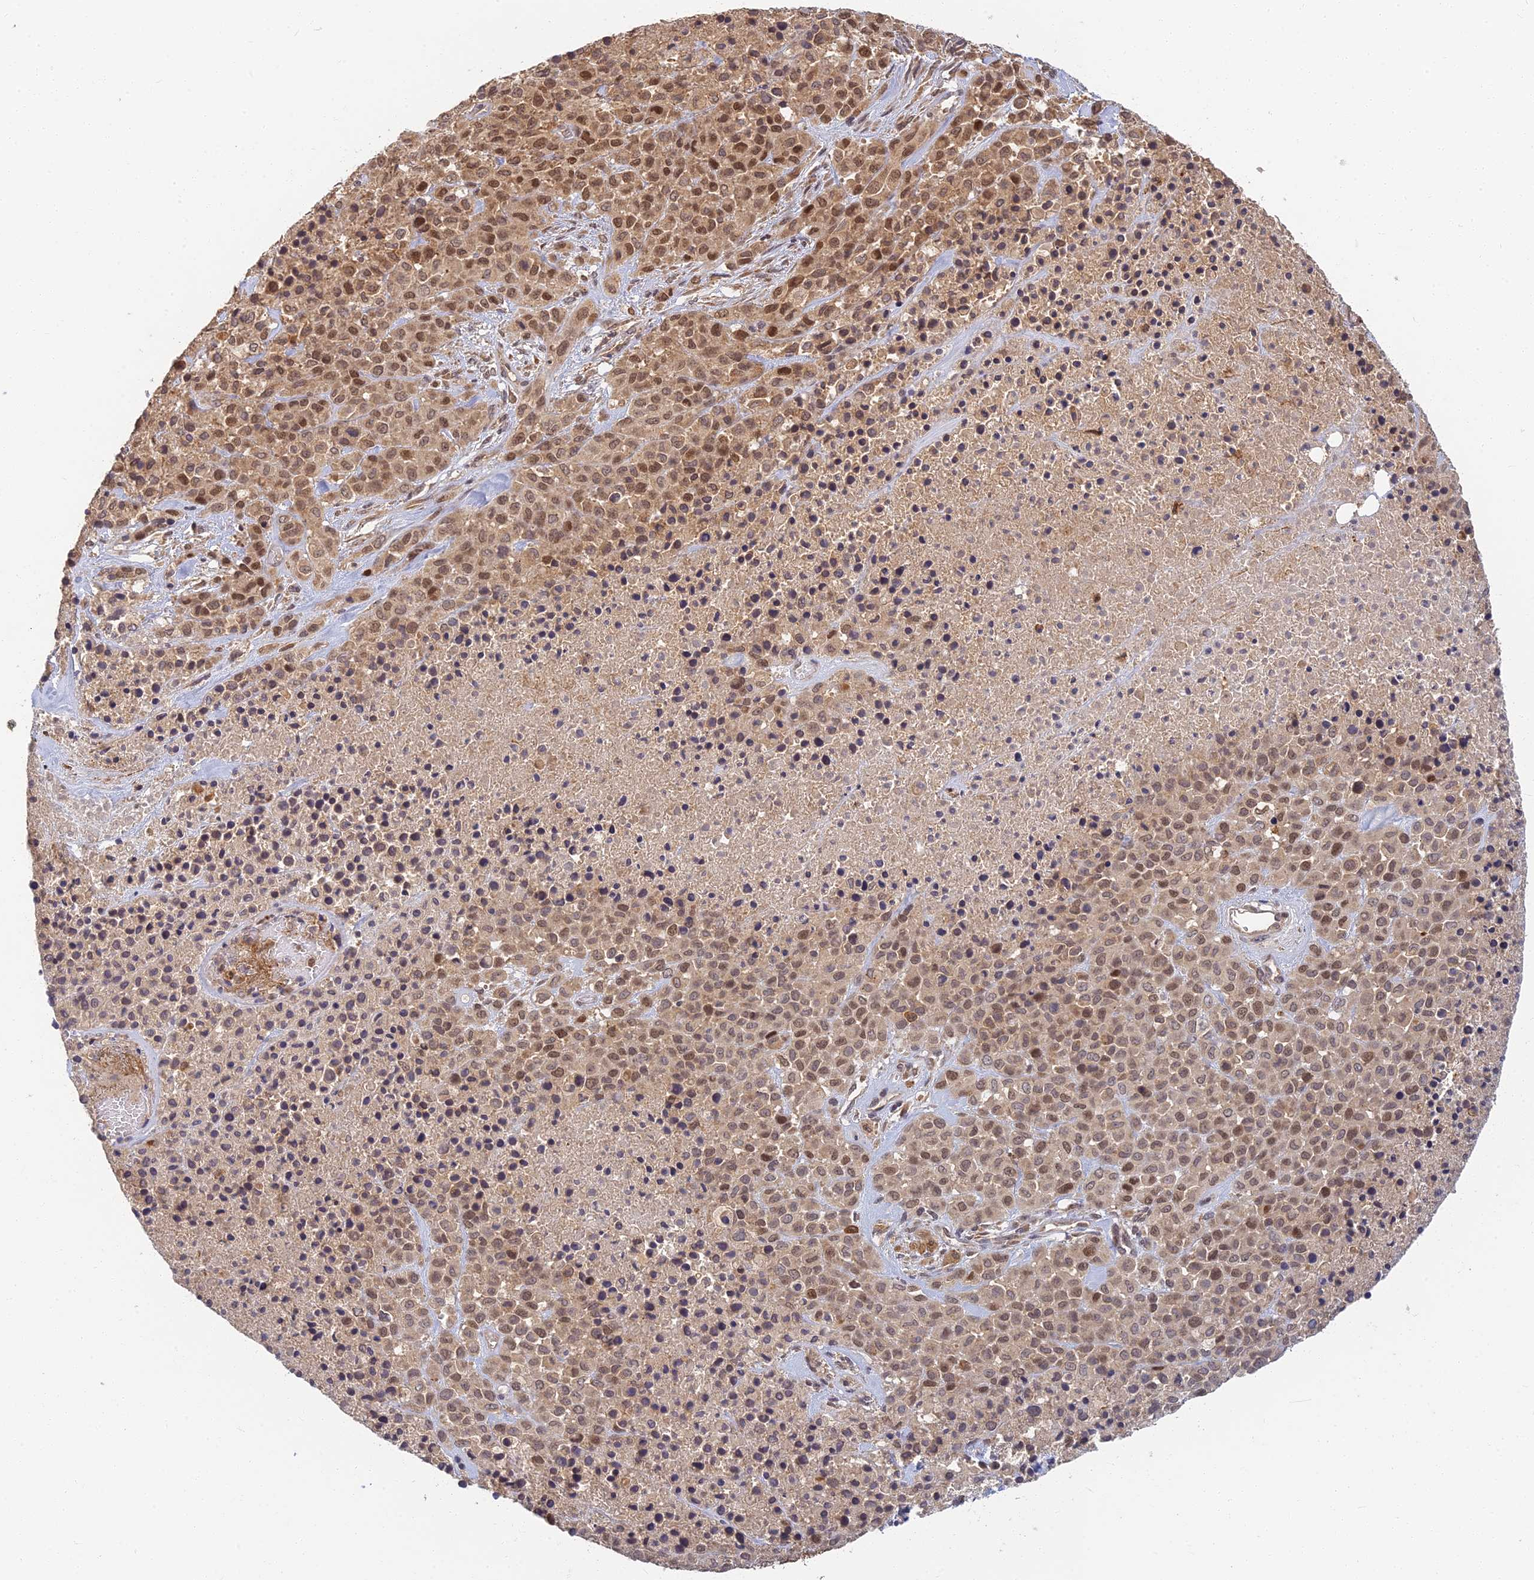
{"staining": {"intensity": "moderate", "quantity": ">75%", "location": "cytoplasmic/membranous,nuclear"}, "tissue": "melanoma", "cell_type": "Tumor cells", "image_type": "cancer", "snomed": [{"axis": "morphology", "description": "Malignant melanoma, Metastatic site"}, {"axis": "topography", "description": "Skin"}], "caption": "Malignant melanoma (metastatic site) was stained to show a protein in brown. There is medium levels of moderate cytoplasmic/membranous and nuclear positivity in approximately >75% of tumor cells.", "gene": "RGL3", "patient": {"sex": "female", "age": 81}}